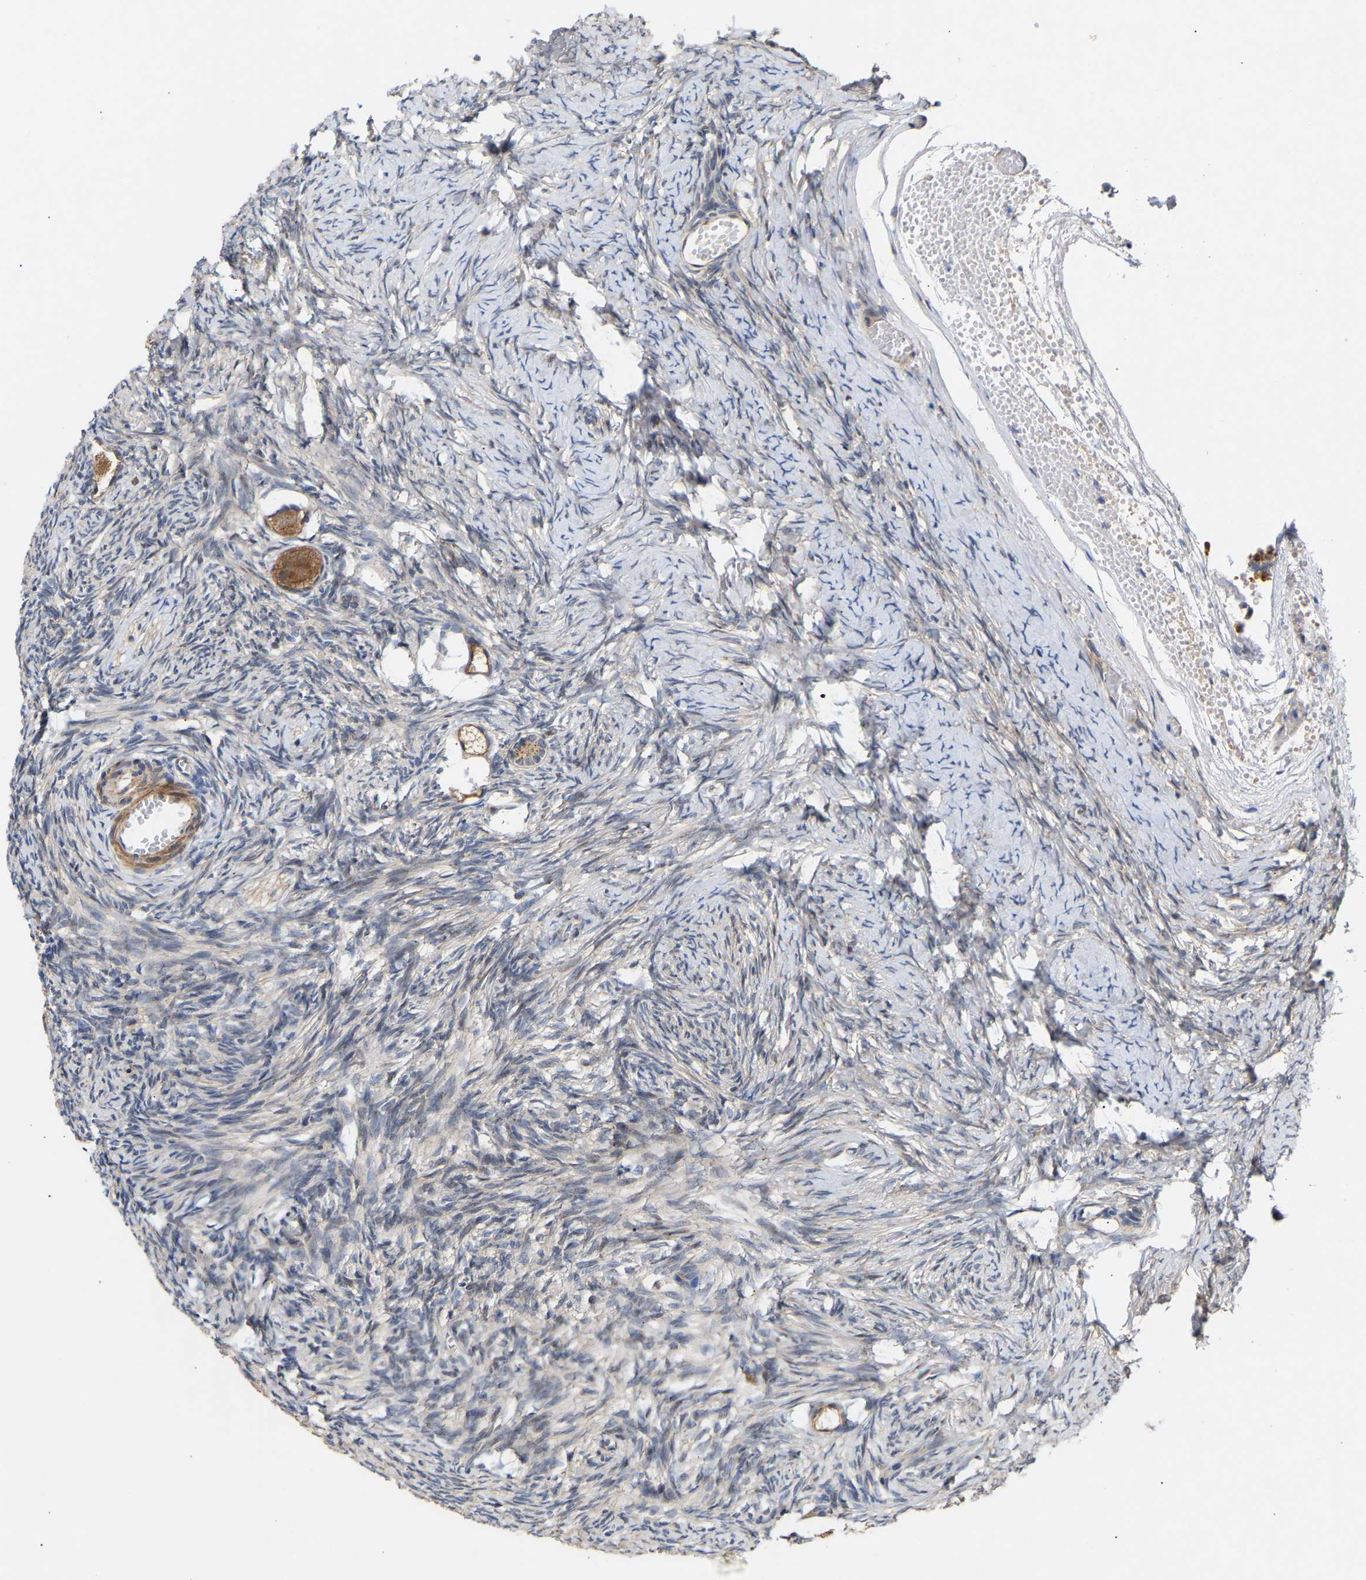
{"staining": {"intensity": "moderate", "quantity": ">75%", "location": "cytoplasmic/membranous"}, "tissue": "ovary", "cell_type": "Follicle cells", "image_type": "normal", "snomed": [{"axis": "morphology", "description": "Normal tissue, NOS"}, {"axis": "topography", "description": "Ovary"}], "caption": "Immunohistochemical staining of normal ovary displays moderate cytoplasmic/membranous protein positivity in about >75% of follicle cells.", "gene": "KASH5", "patient": {"sex": "female", "age": 27}}